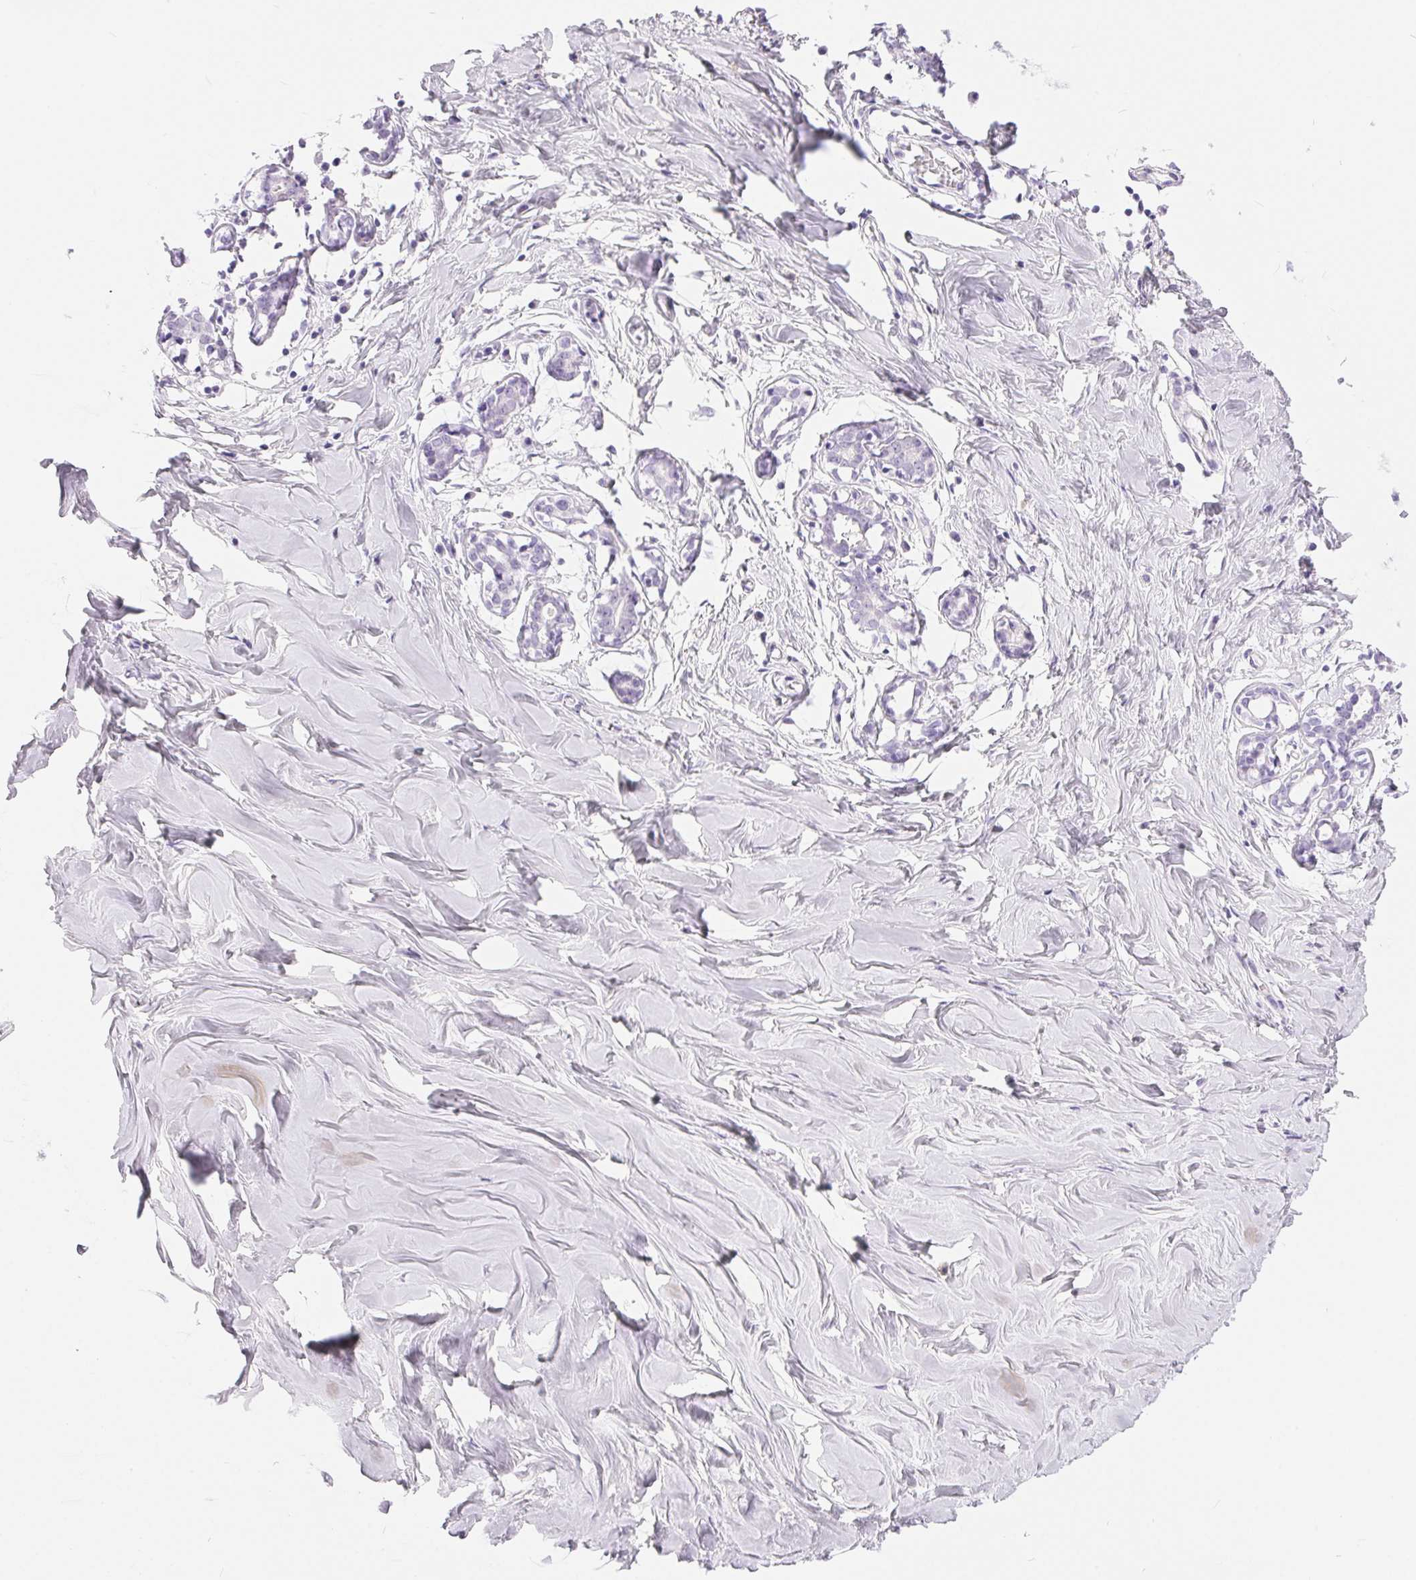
{"staining": {"intensity": "negative", "quantity": "none", "location": "none"}, "tissue": "breast", "cell_type": "Adipocytes", "image_type": "normal", "snomed": [{"axis": "morphology", "description": "Normal tissue, NOS"}, {"axis": "topography", "description": "Breast"}], "caption": "Human breast stained for a protein using IHC shows no expression in adipocytes.", "gene": "XDH", "patient": {"sex": "female", "age": 27}}